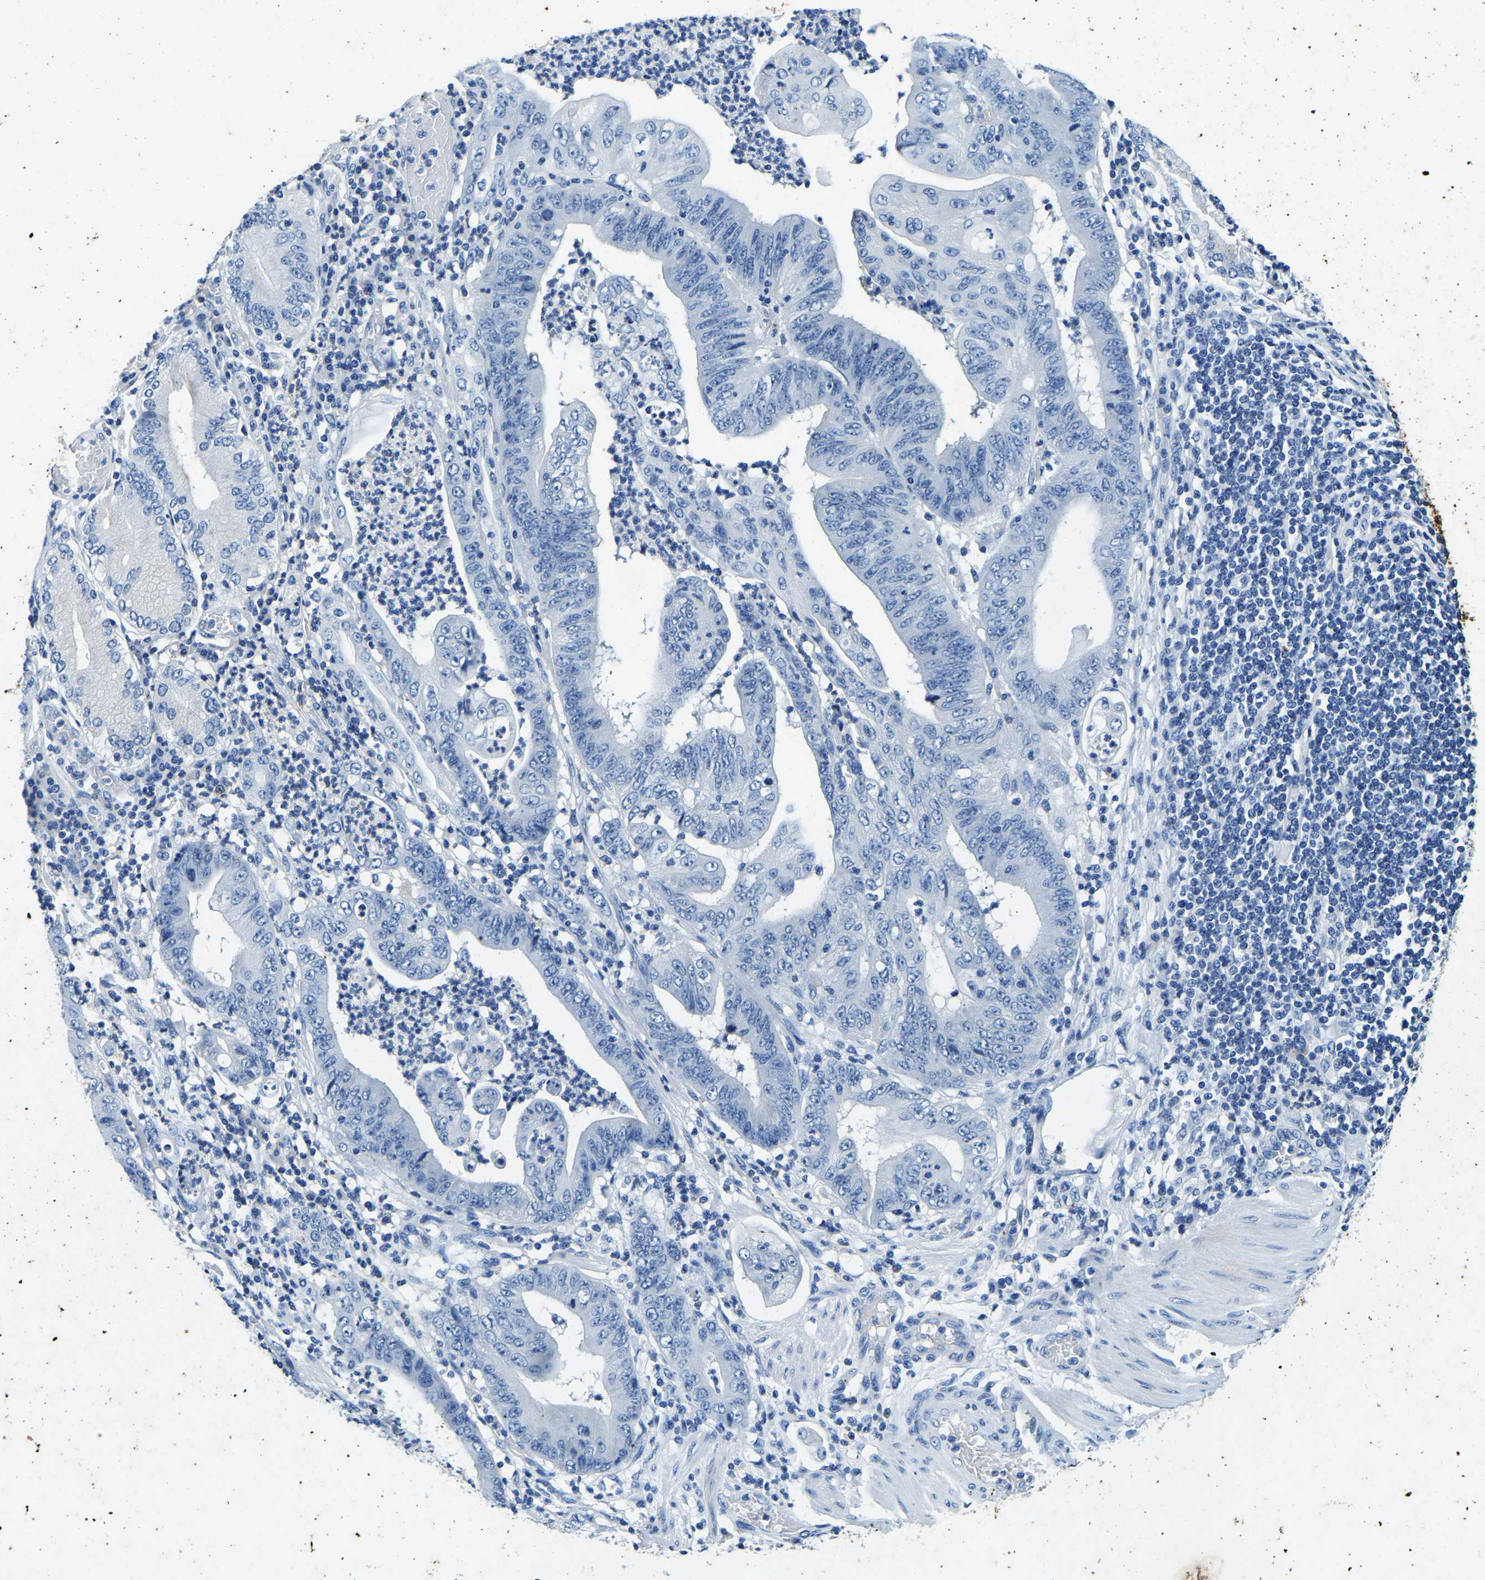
{"staining": {"intensity": "negative", "quantity": "none", "location": "none"}, "tissue": "stomach cancer", "cell_type": "Tumor cells", "image_type": "cancer", "snomed": [{"axis": "morphology", "description": "Adenocarcinoma, NOS"}, {"axis": "topography", "description": "Stomach"}], "caption": "This is an immunohistochemistry histopathology image of adenocarcinoma (stomach). There is no positivity in tumor cells.", "gene": "UBN2", "patient": {"sex": "female", "age": 73}}